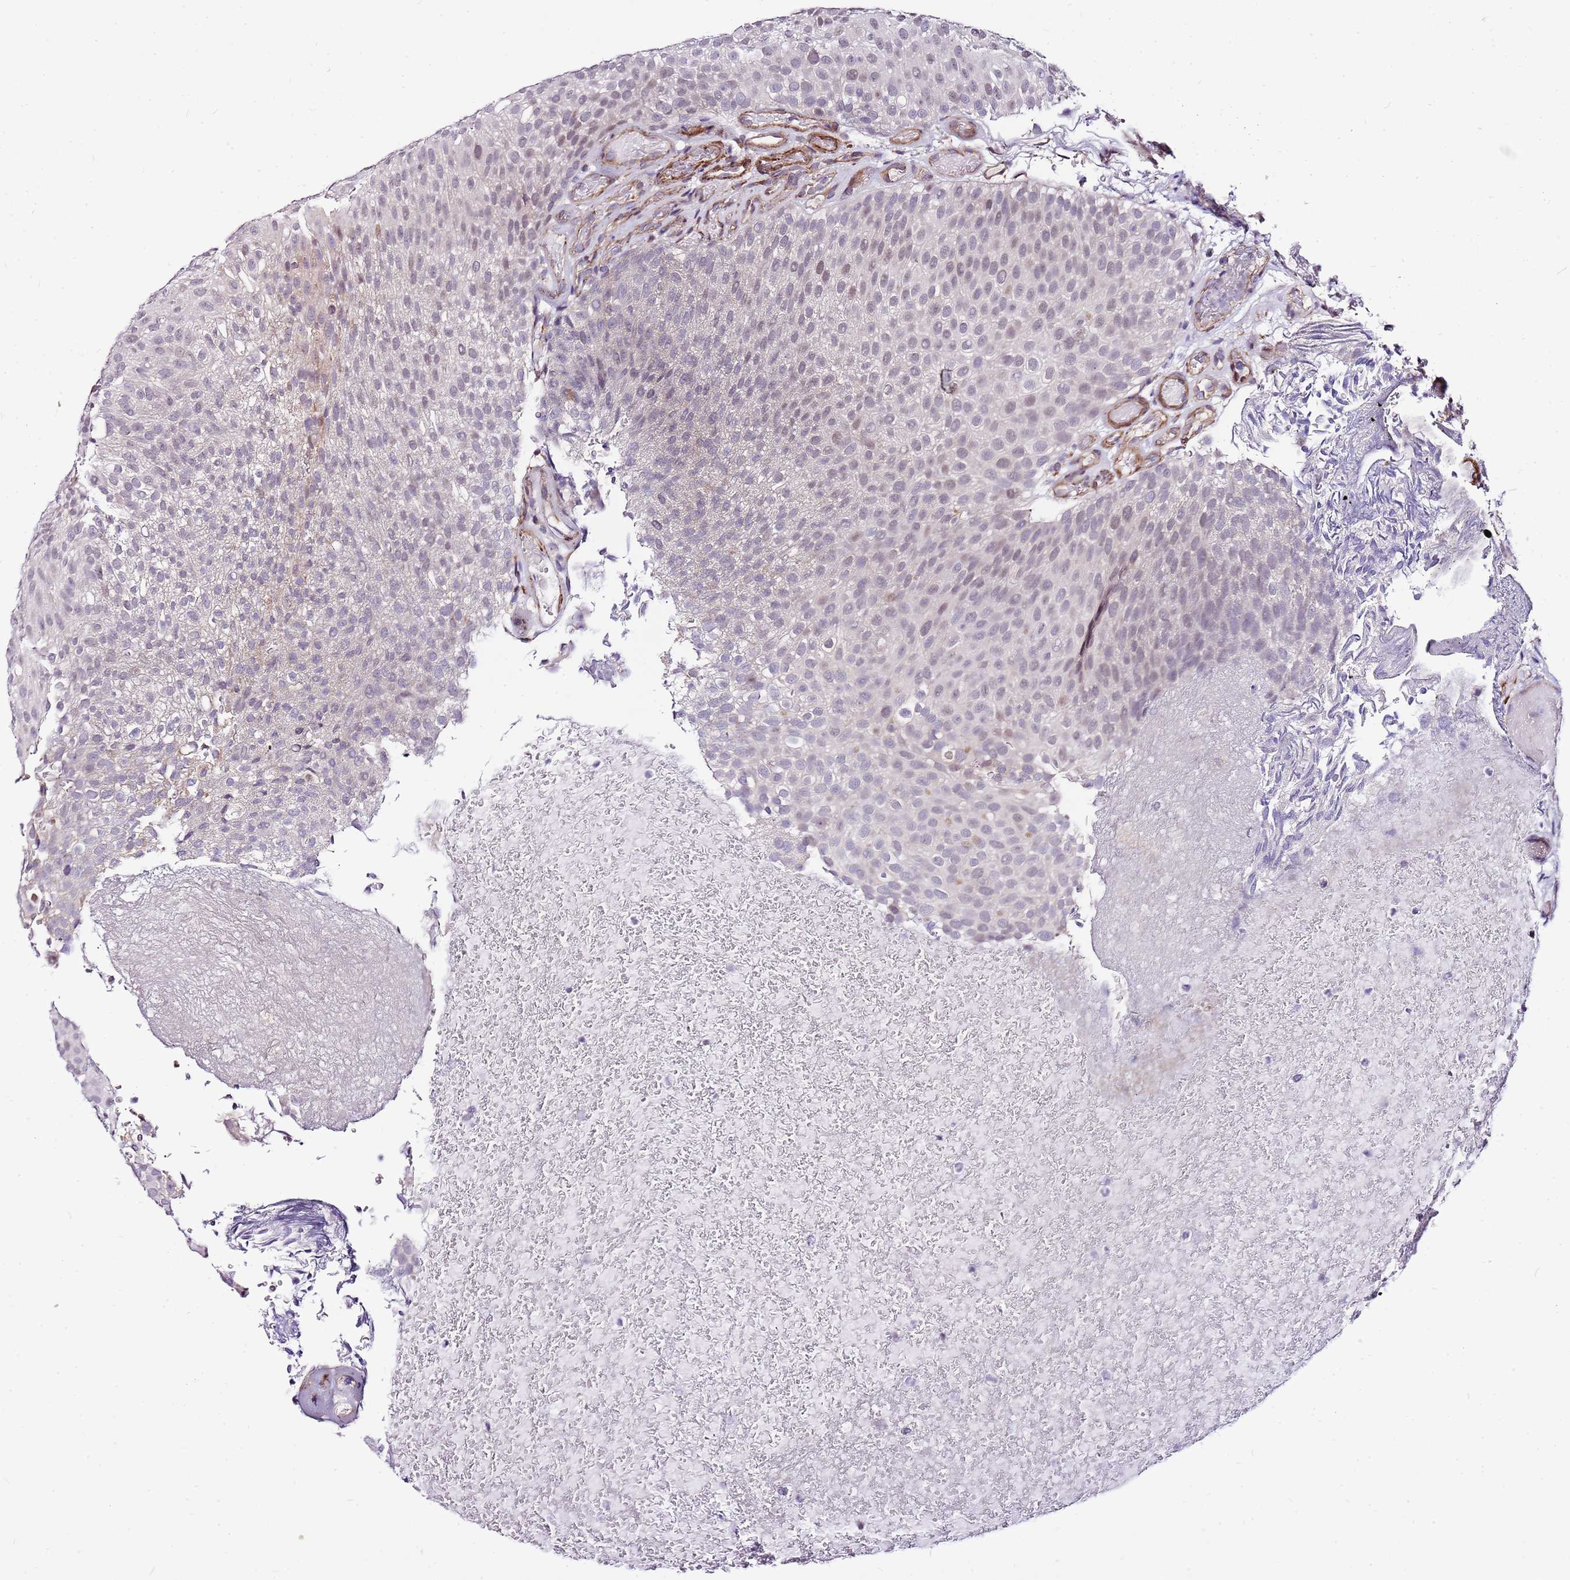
{"staining": {"intensity": "negative", "quantity": "none", "location": "none"}, "tissue": "urothelial cancer", "cell_type": "Tumor cells", "image_type": "cancer", "snomed": [{"axis": "morphology", "description": "Urothelial carcinoma, Low grade"}, {"axis": "topography", "description": "Urinary bladder"}], "caption": "Tumor cells are negative for brown protein staining in low-grade urothelial carcinoma.", "gene": "POLE3", "patient": {"sex": "male", "age": 78}}